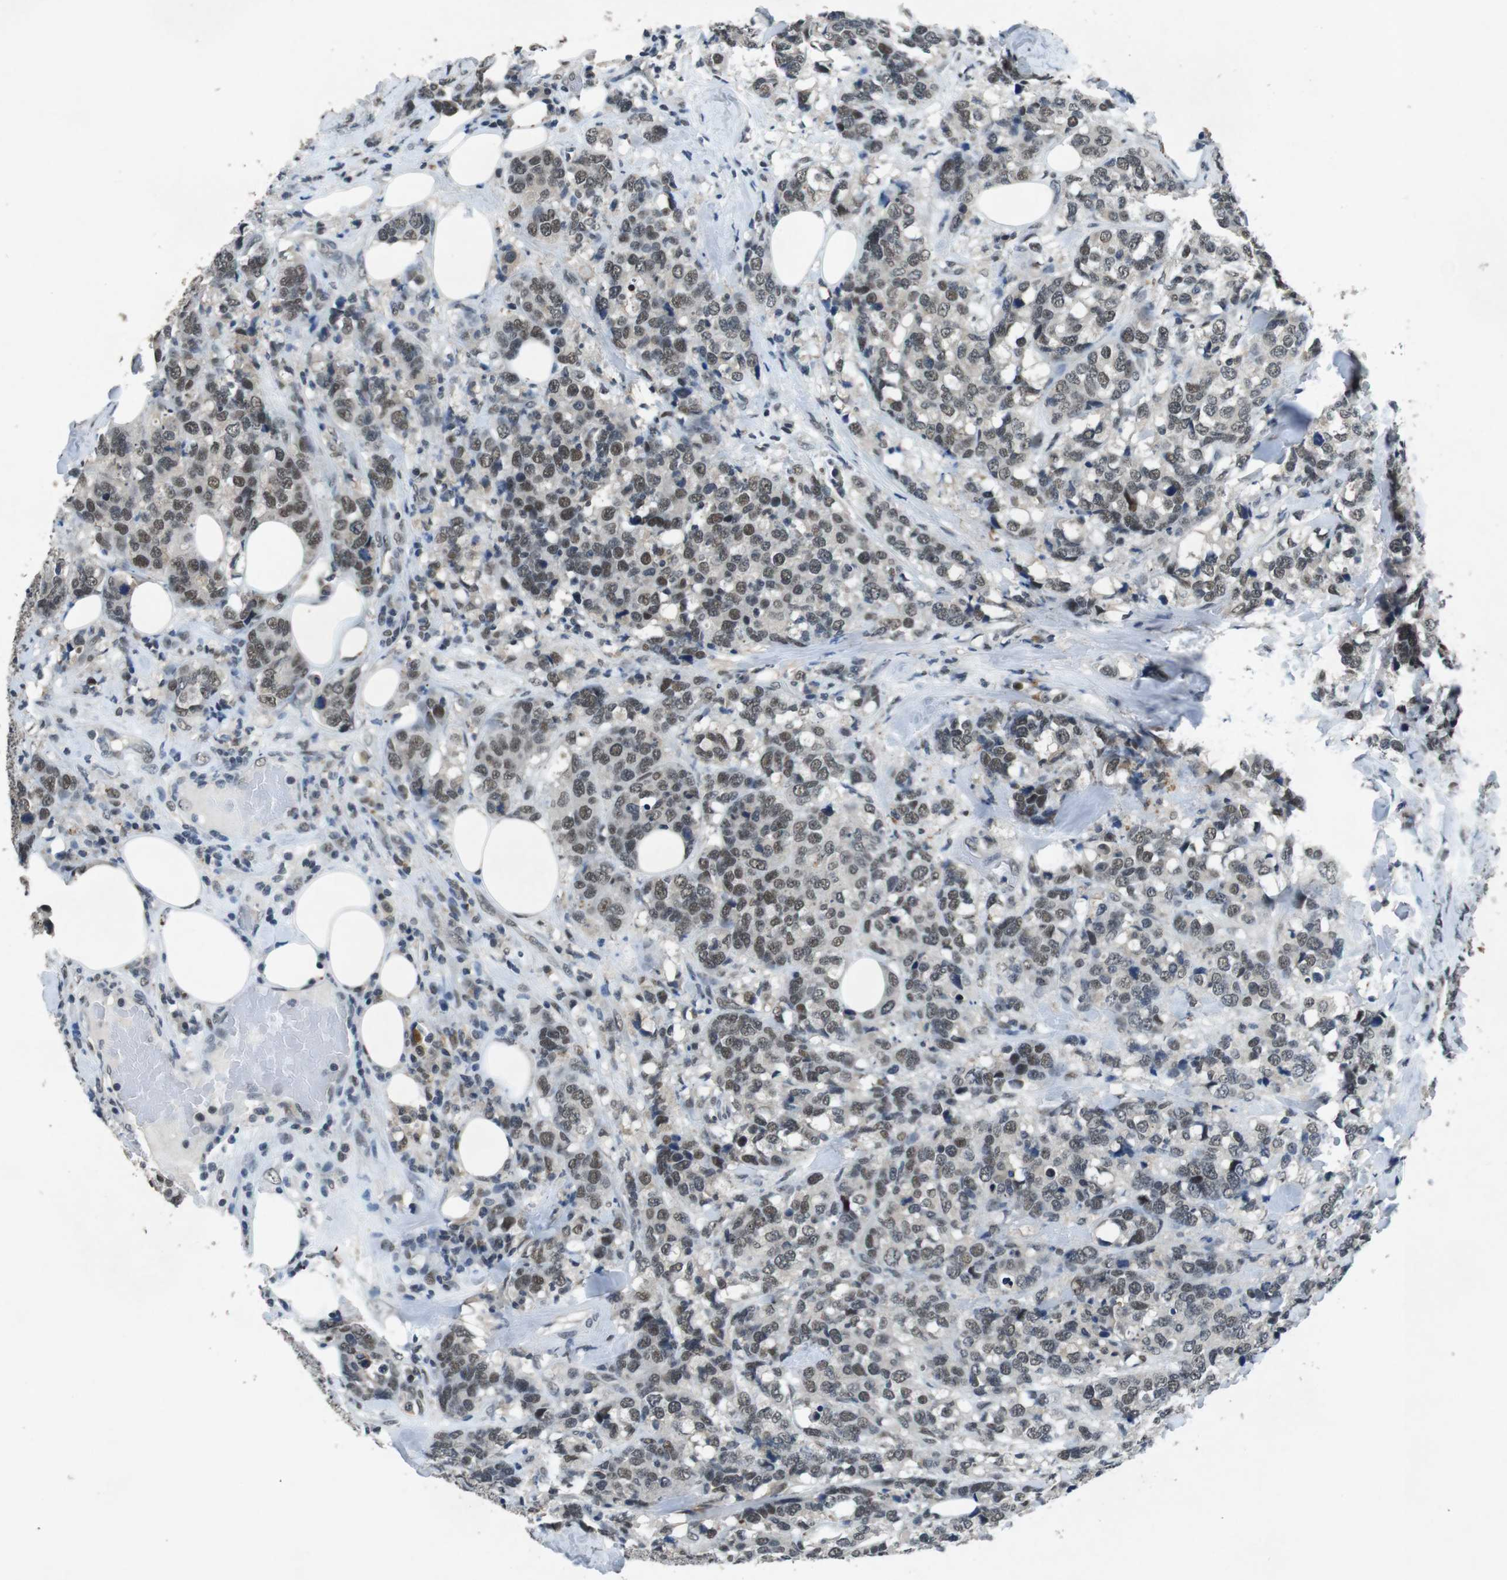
{"staining": {"intensity": "weak", "quantity": ">75%", "location": "nuclear"}, "tissue": "breast cancer", "cell_type": "Tumor cells", "image_type": "cancer", "snomed": [{"axis": "morphology", "description": "Lobular carcinoma"}, {"axis": "topography", "description": "Breast"}], "caption": "A low amount of weak nuclear expression is seen in approximately >75% of tumor cells in breast lobular carcinoma tissue.", "gene": "USP7", "patient": {"sex": "female", "age": 59}}